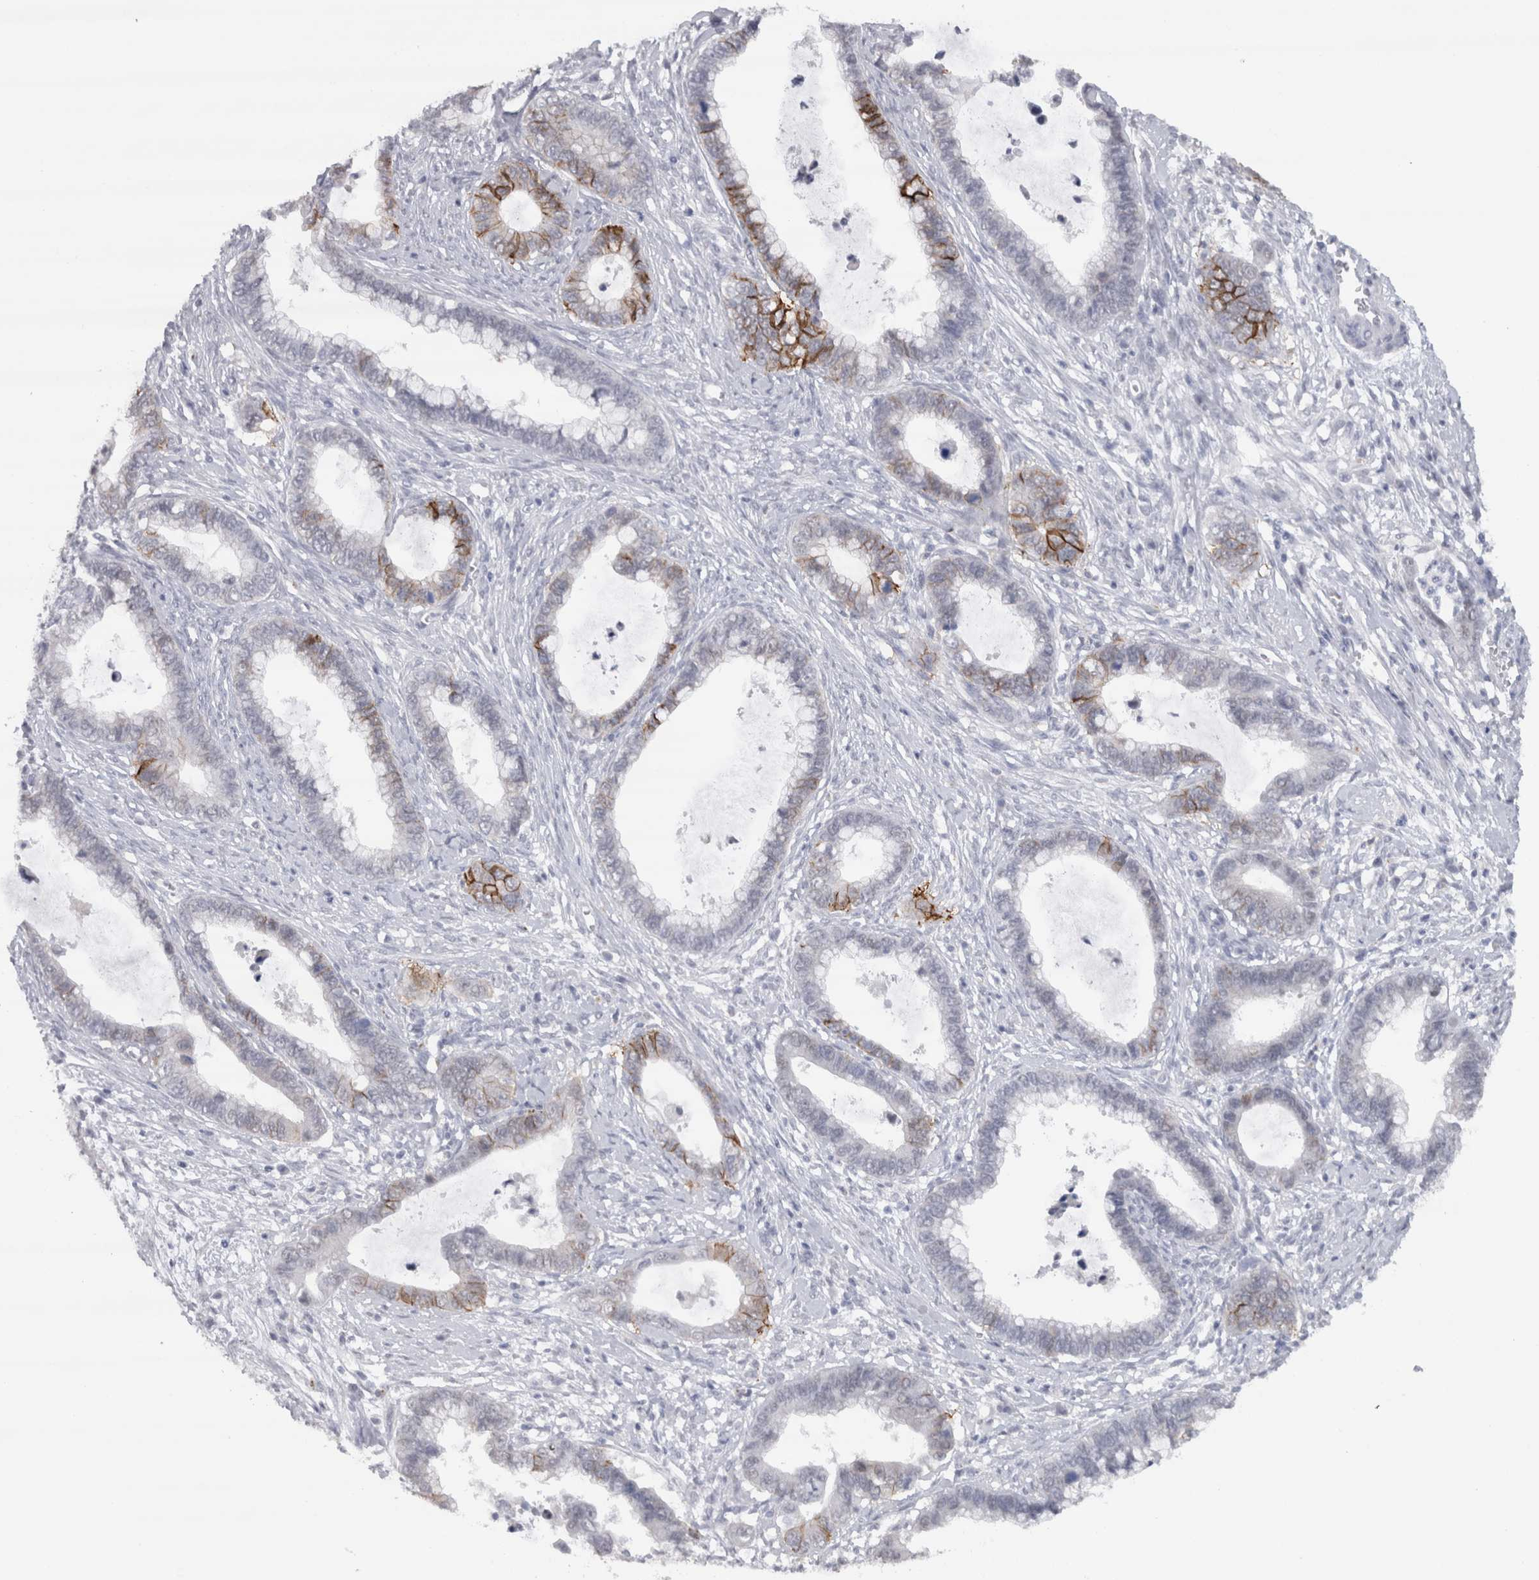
{"staining": {"intensity": "strong", "quantity": "<25%", "location": "cytoplasmic/membranous"}, "tissue": "cervical cancer", "cell_type": "Tumor cells", "image_type": "cancer", "snomed": [{"axis": "morphology", "description": "Adenocarcinoma, NOS"}, {"axis": "topography", "description": "Cervix"}], "caption": "Strong cytoplasmic/membranous protein positivity is seen in about <25% of tumor cells in cervical cancer.", "gene": "CDH17", "patient": {"sex": "female", "age": 44}}